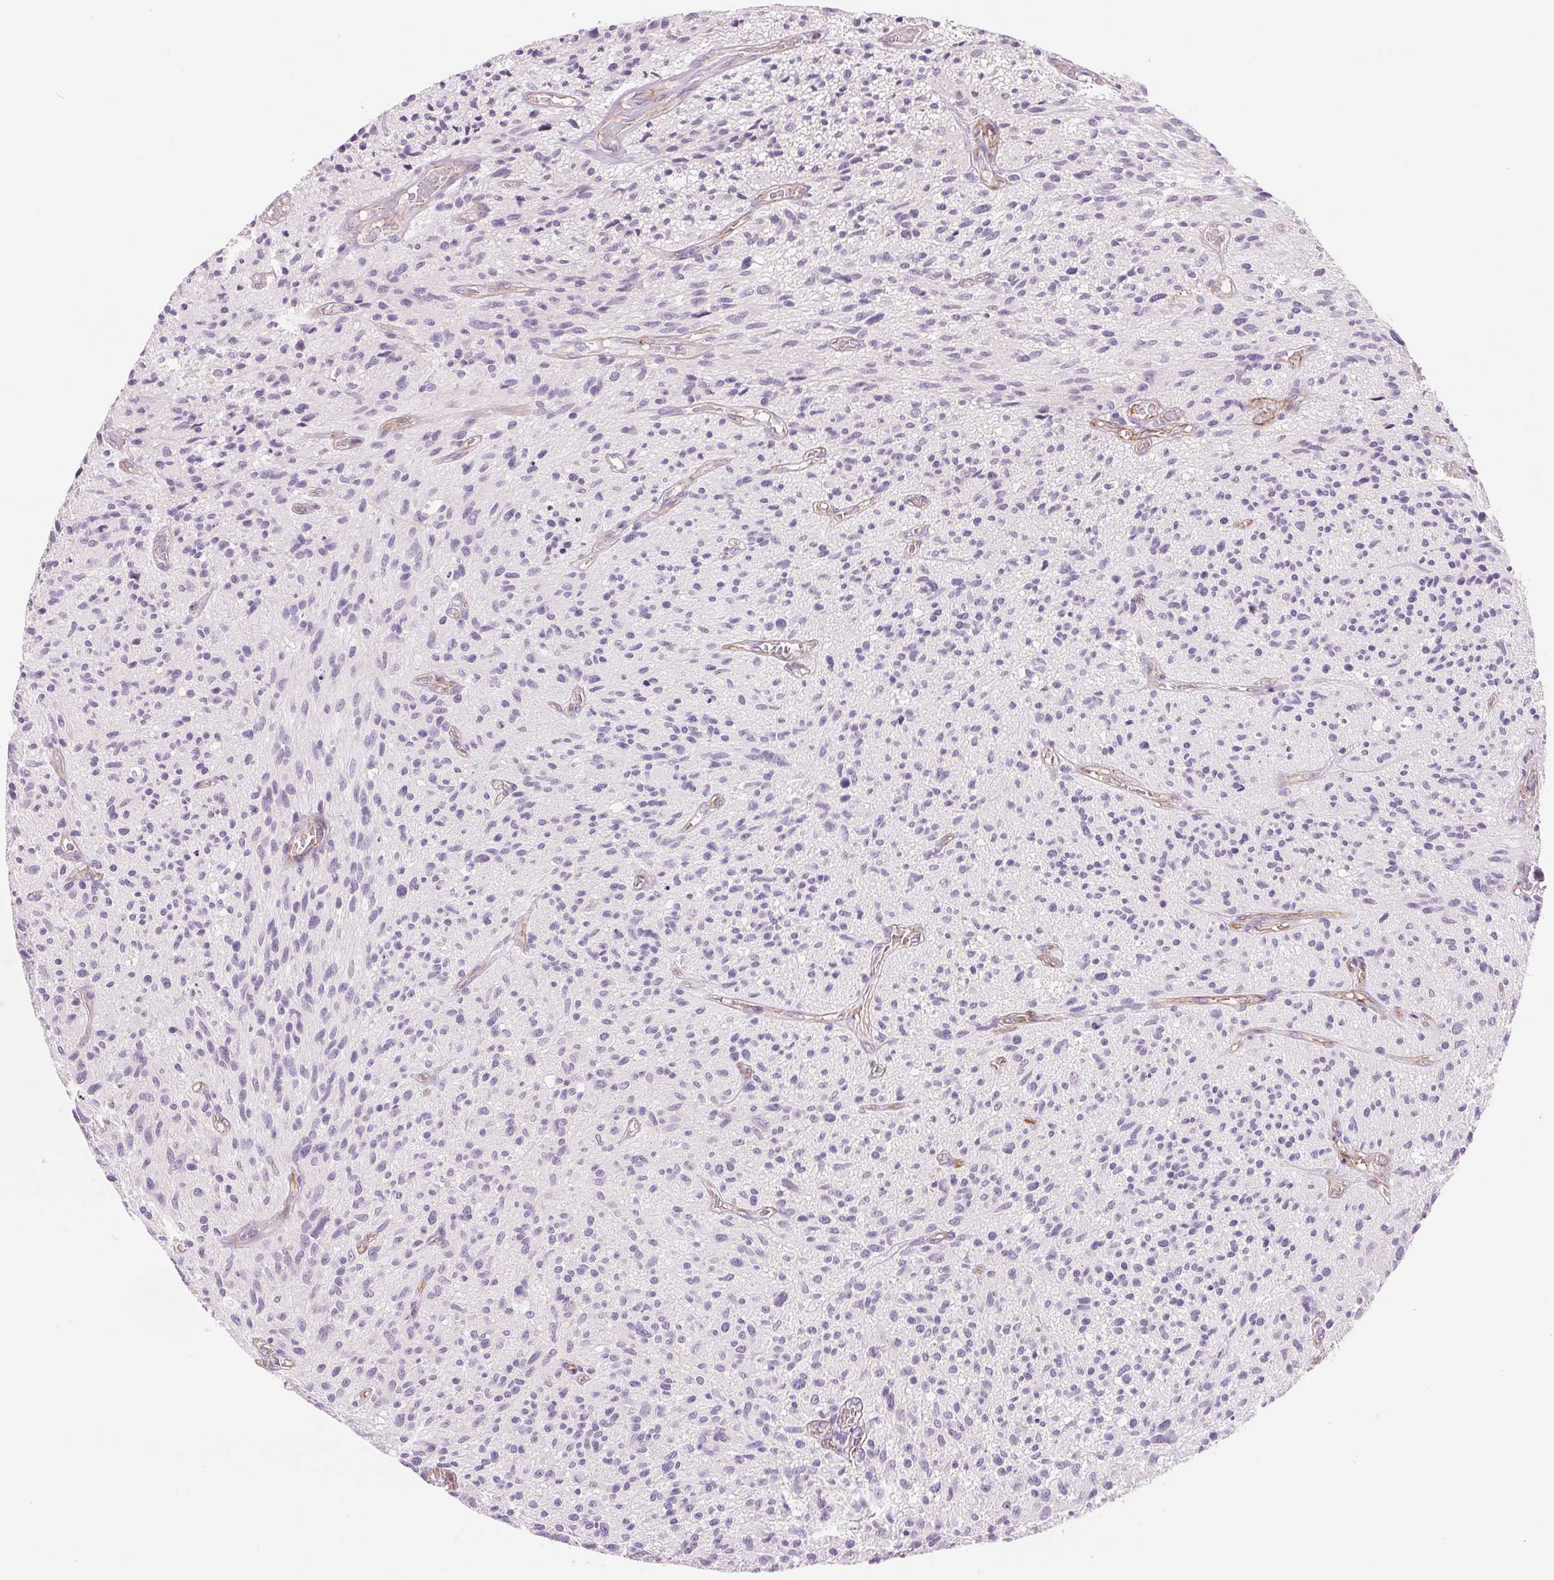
{"staining": {"intensity": "negative", "quantity": "none", "location": "none"}, "tissue": "glioma", "cell_type": "Tumor cells", "image_type": "cancer", "snomed": [{"axis": "morphology", "description": "Glioma, malignant, High grade"}, {"axis": "topography", "description": "Brain"}], "caption": "The image reveals no significant positivity in tumor cells of malignant glioma (high-grade).", "gene": "DIXDC1", "patient": {"sex": "male", "age": 75}}